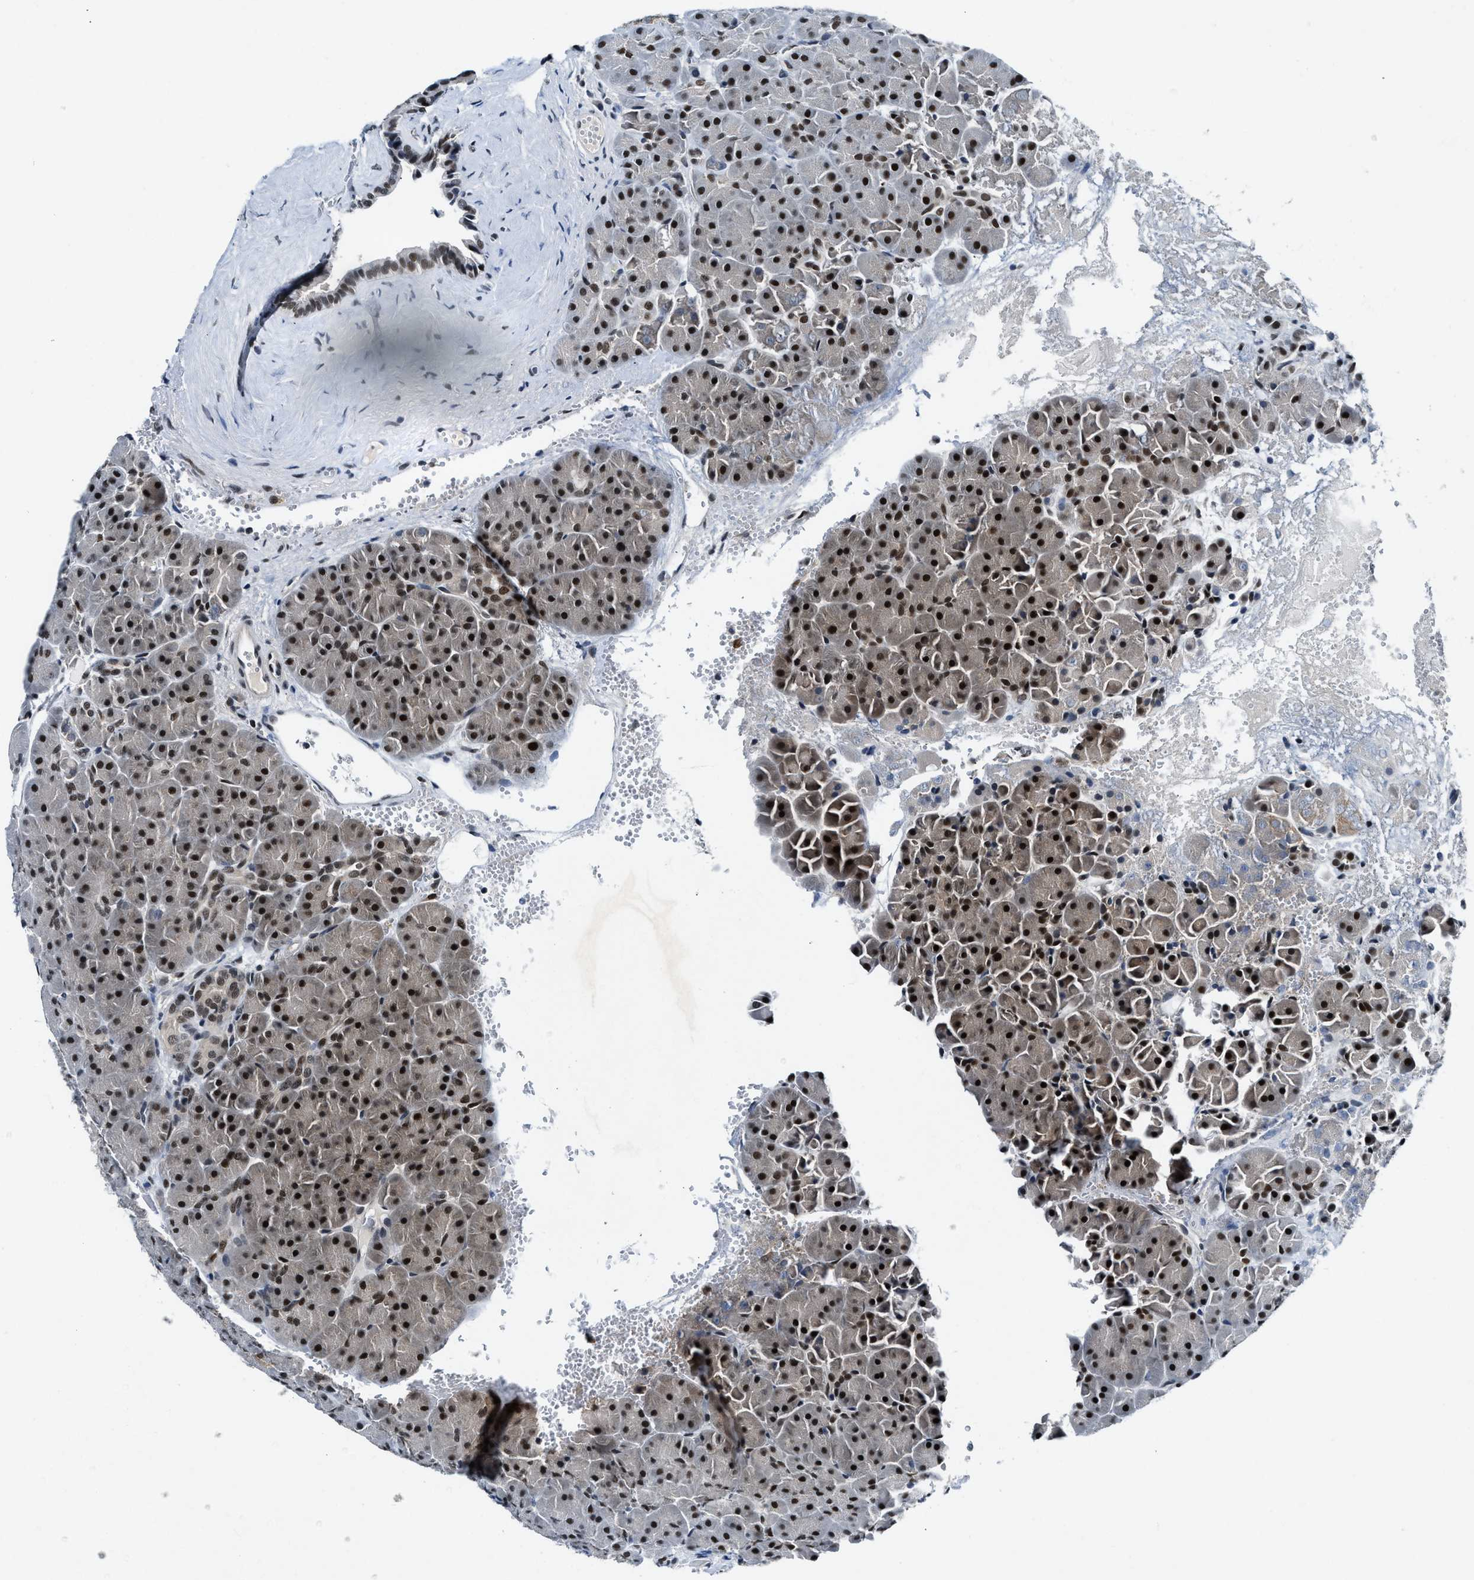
{"staining": {"intensity": "strong", "quantity": ">75%", "location": "cytoplasmic/membranous,nuclear"}, "tissue": "pancreas", "cell_type": "Exocrine glandular cells", "image_type": "normal", "snomed": [{"axis": "morphology", "description": "Normal tissue, NOS"}, {"axis": "topography", "description": "Pancreas"}], "caption": "Unremarkable pancreas was stained to show a protein in brown. There is high levels of strong cytoplasmic/membranous,nuclear expression in approximately >75% of exocrine glandular cells. (Brightfield microscopy of DAB IHC at high magnification).", "gene": "NCOA1", "patient": {"sex": "male", "age": 66}}